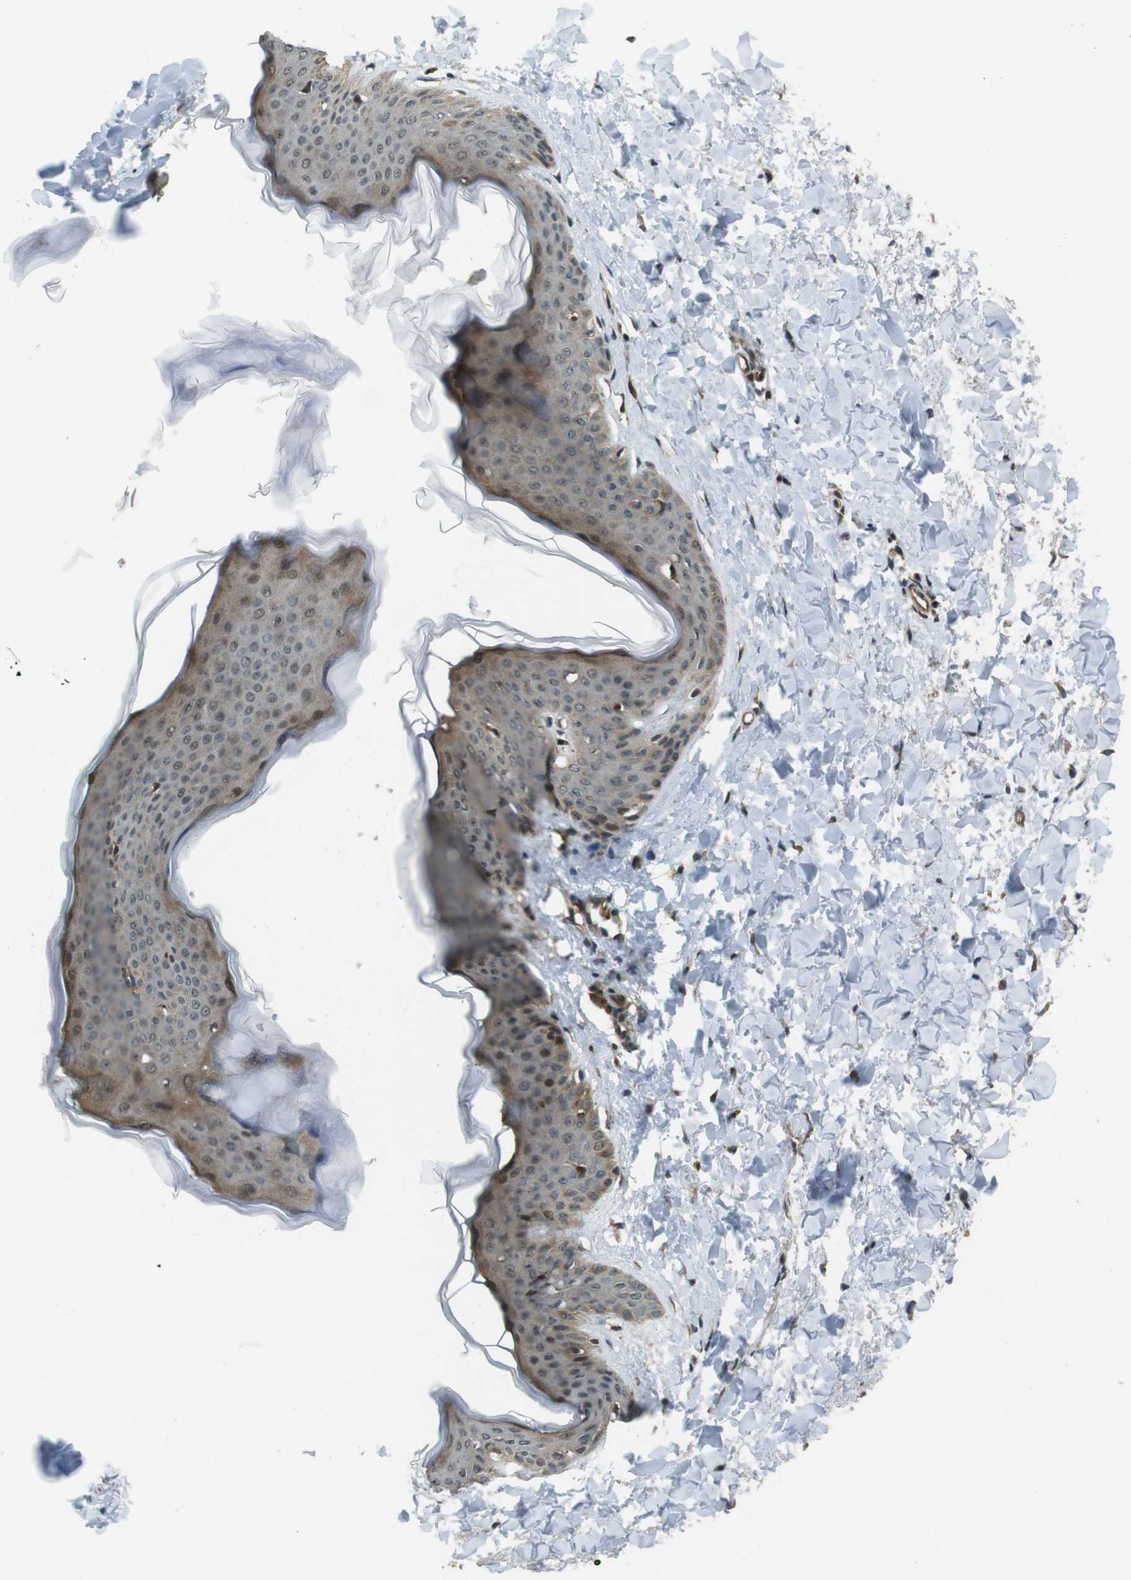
{"staining": {"intensity": "moderate", "quantity": ">75%", "location": "cytoplasmic/membranous"}, "tissue": "skin", "cell_type": "Fibroblasts", "image_type": "normal", "snomed": [{"axis": "morphology", "description": "Normal tissue, NOS"}, {"axis": "topography", "description": "Skin"}], "caption": "High-magnification brightfield microscopy of unremarkable skin stained with DAB (brown) and counterstained with hematoxylin (blue). fibroblasts exhibit moderate cytoplasmic/membranous expression is present in about>75% of cells. Immunohistochemistry (ihc) stains the protein of interest in brown and the nuclei are stained blue.", "gene": "TIAM2", "patient": {"sex": "female", "age": 17}}